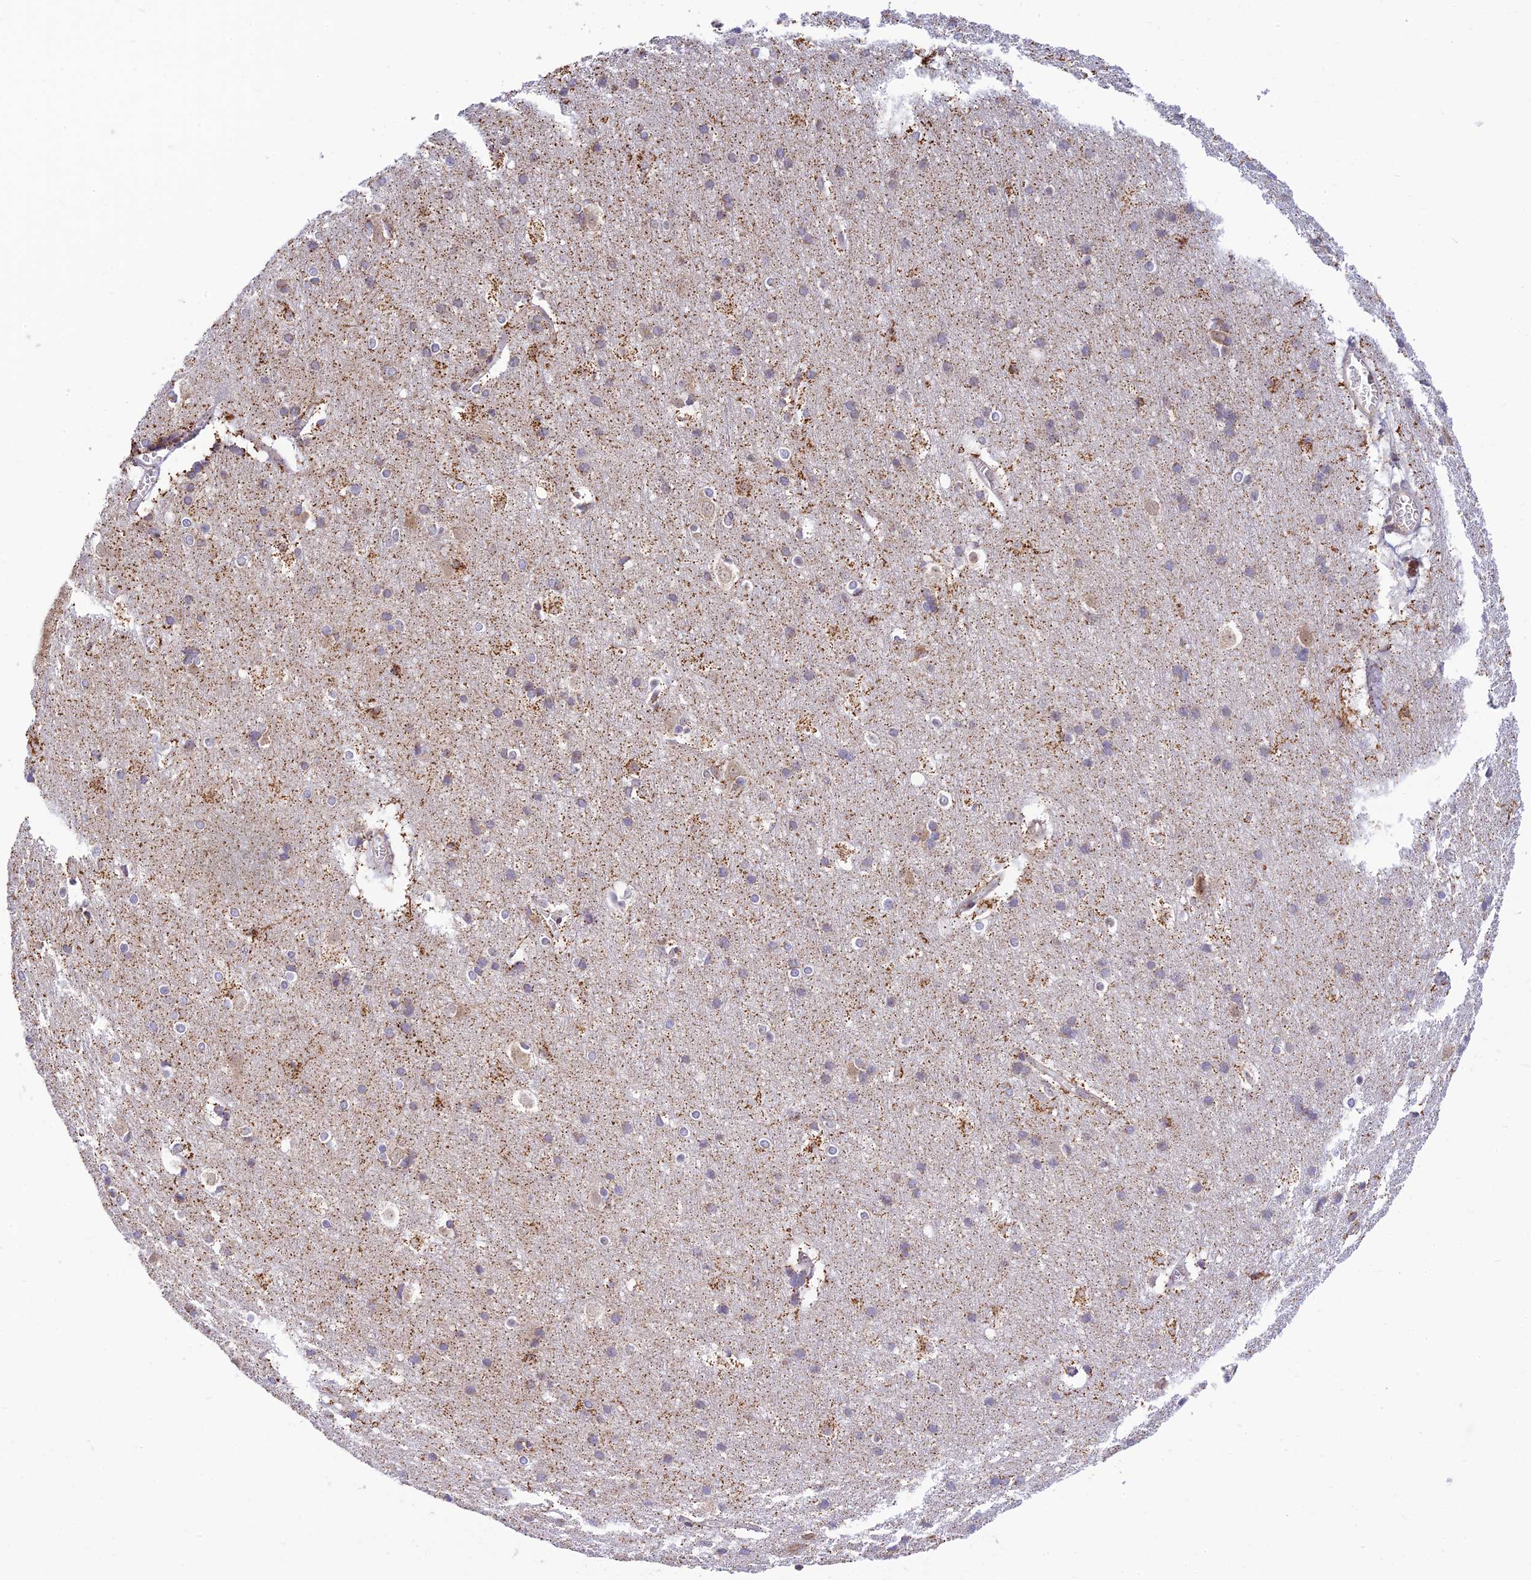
{"staining": {"intensity": "negative", "quantity": "none", "location": "none"}, "tissue": "cerebral cortex", "cell_type": "Endothelial cells", "image_type": "normal", "snomed": [{"axis": "morphology", "description": "Normal tissue, NOS"}, {"axis": "topography", "description": "Cerebral cortex"}], "caption": "This is a image of immunohistochemistry (IHC) staining of normal cerebral cortex, which shows no positivity in endothelial cells.", "gene": "HOOK2", "patient": {"sex": "male", "age": 54}}